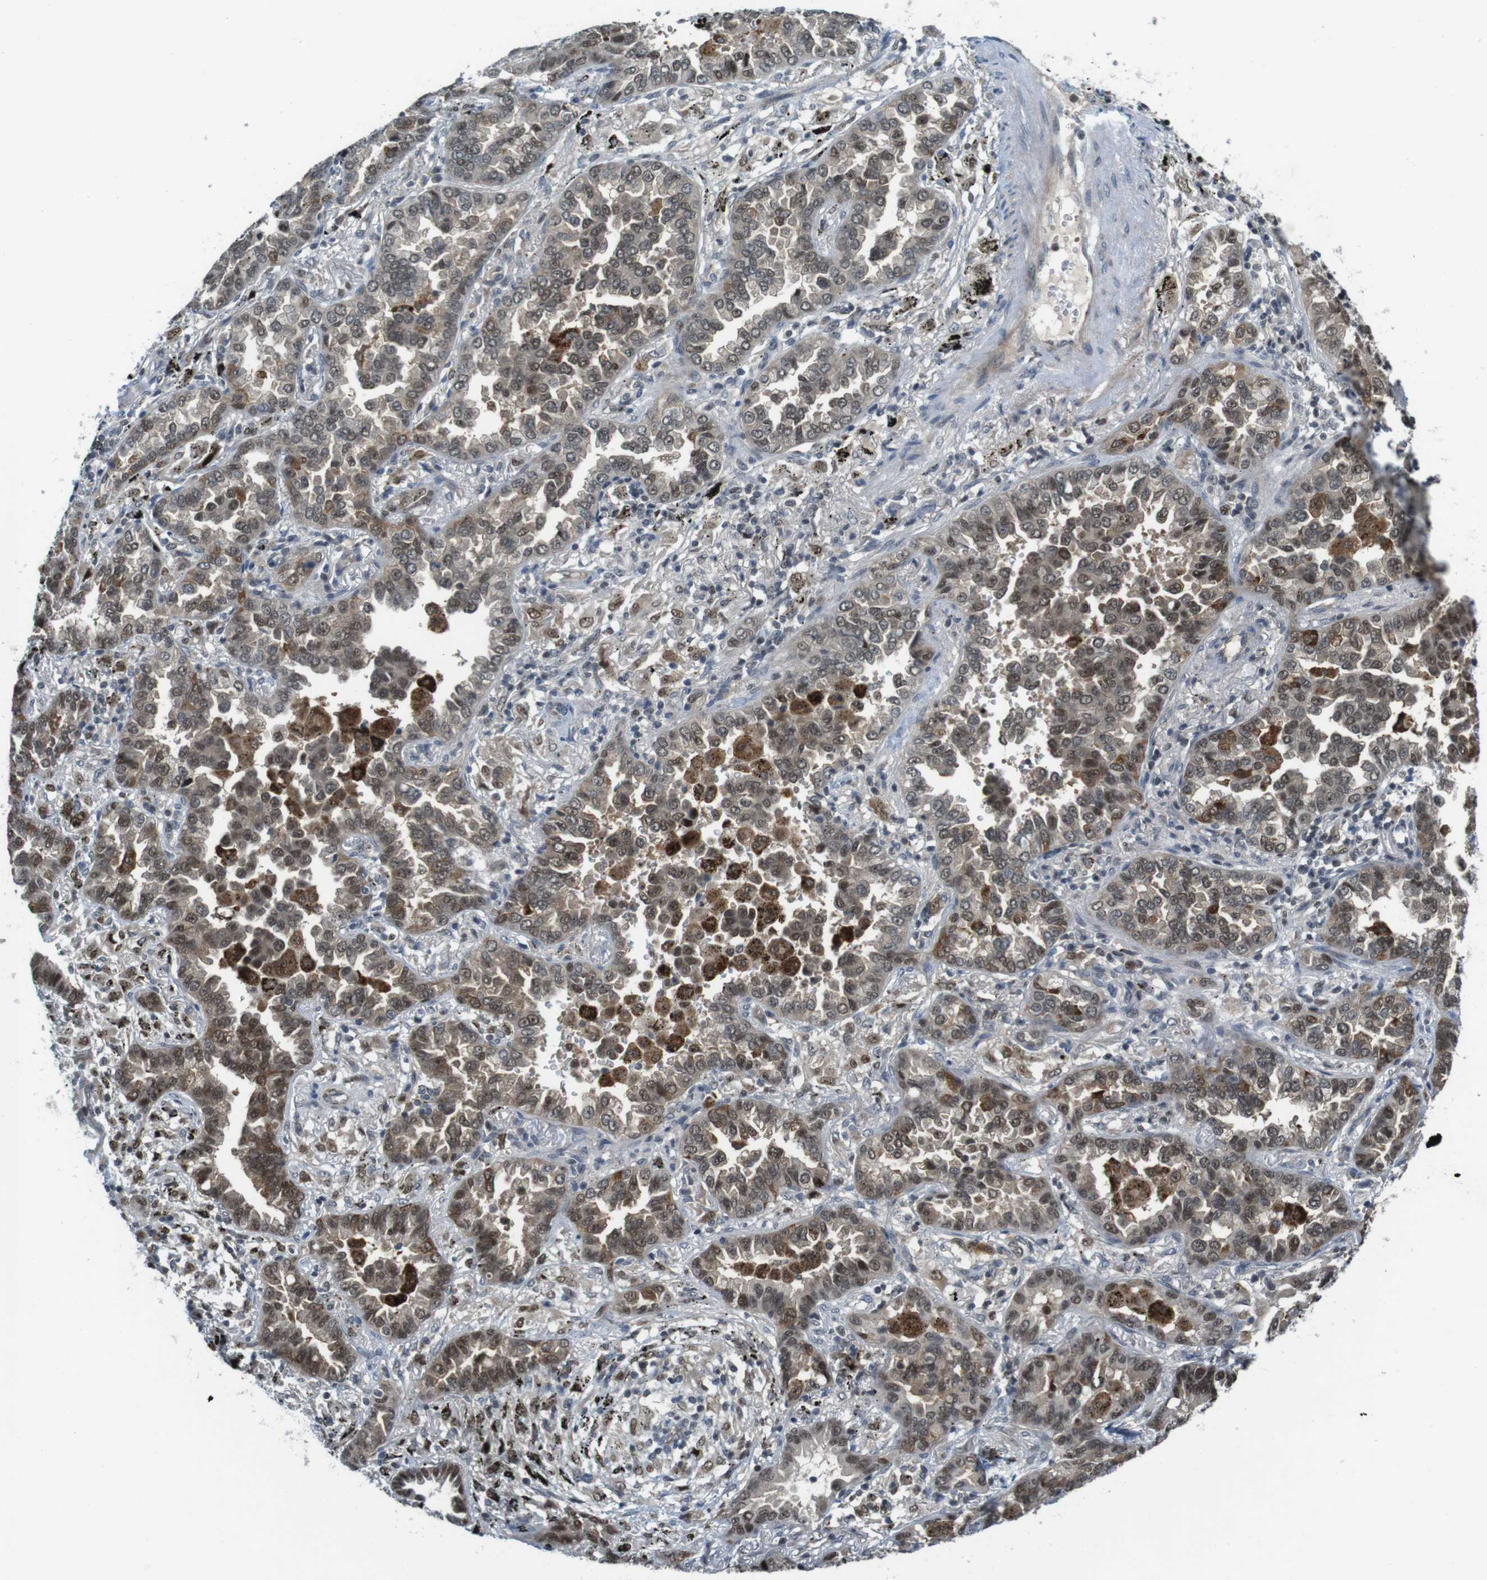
{"staining": {"intensity": "moderate", "quantity": "25%-75%", "location": "cytoplasmic/membranous,nuclear"}, "tissue": "lung cancer", "cell_type": "Tumor cells", "image_type": "cancer", "snomed": [{"axis": "morphology", "description": "Normal tissue, NOS"}, {"axis": "morphology", "description": "Adenocarcinoma, NOS"}, {"axis": "topography", "description": "Lung"}], "caption": "Immunohistochemistry (IHC) of human lung cancer (adenocarcinoma) shows medium levels of moderate cytoplasmic/membranous and nuclear positivity in about 25%-75% of tumor cells.", "gene": "MAPKAPK5", "patient": {"sex": "male", "age": 59}}